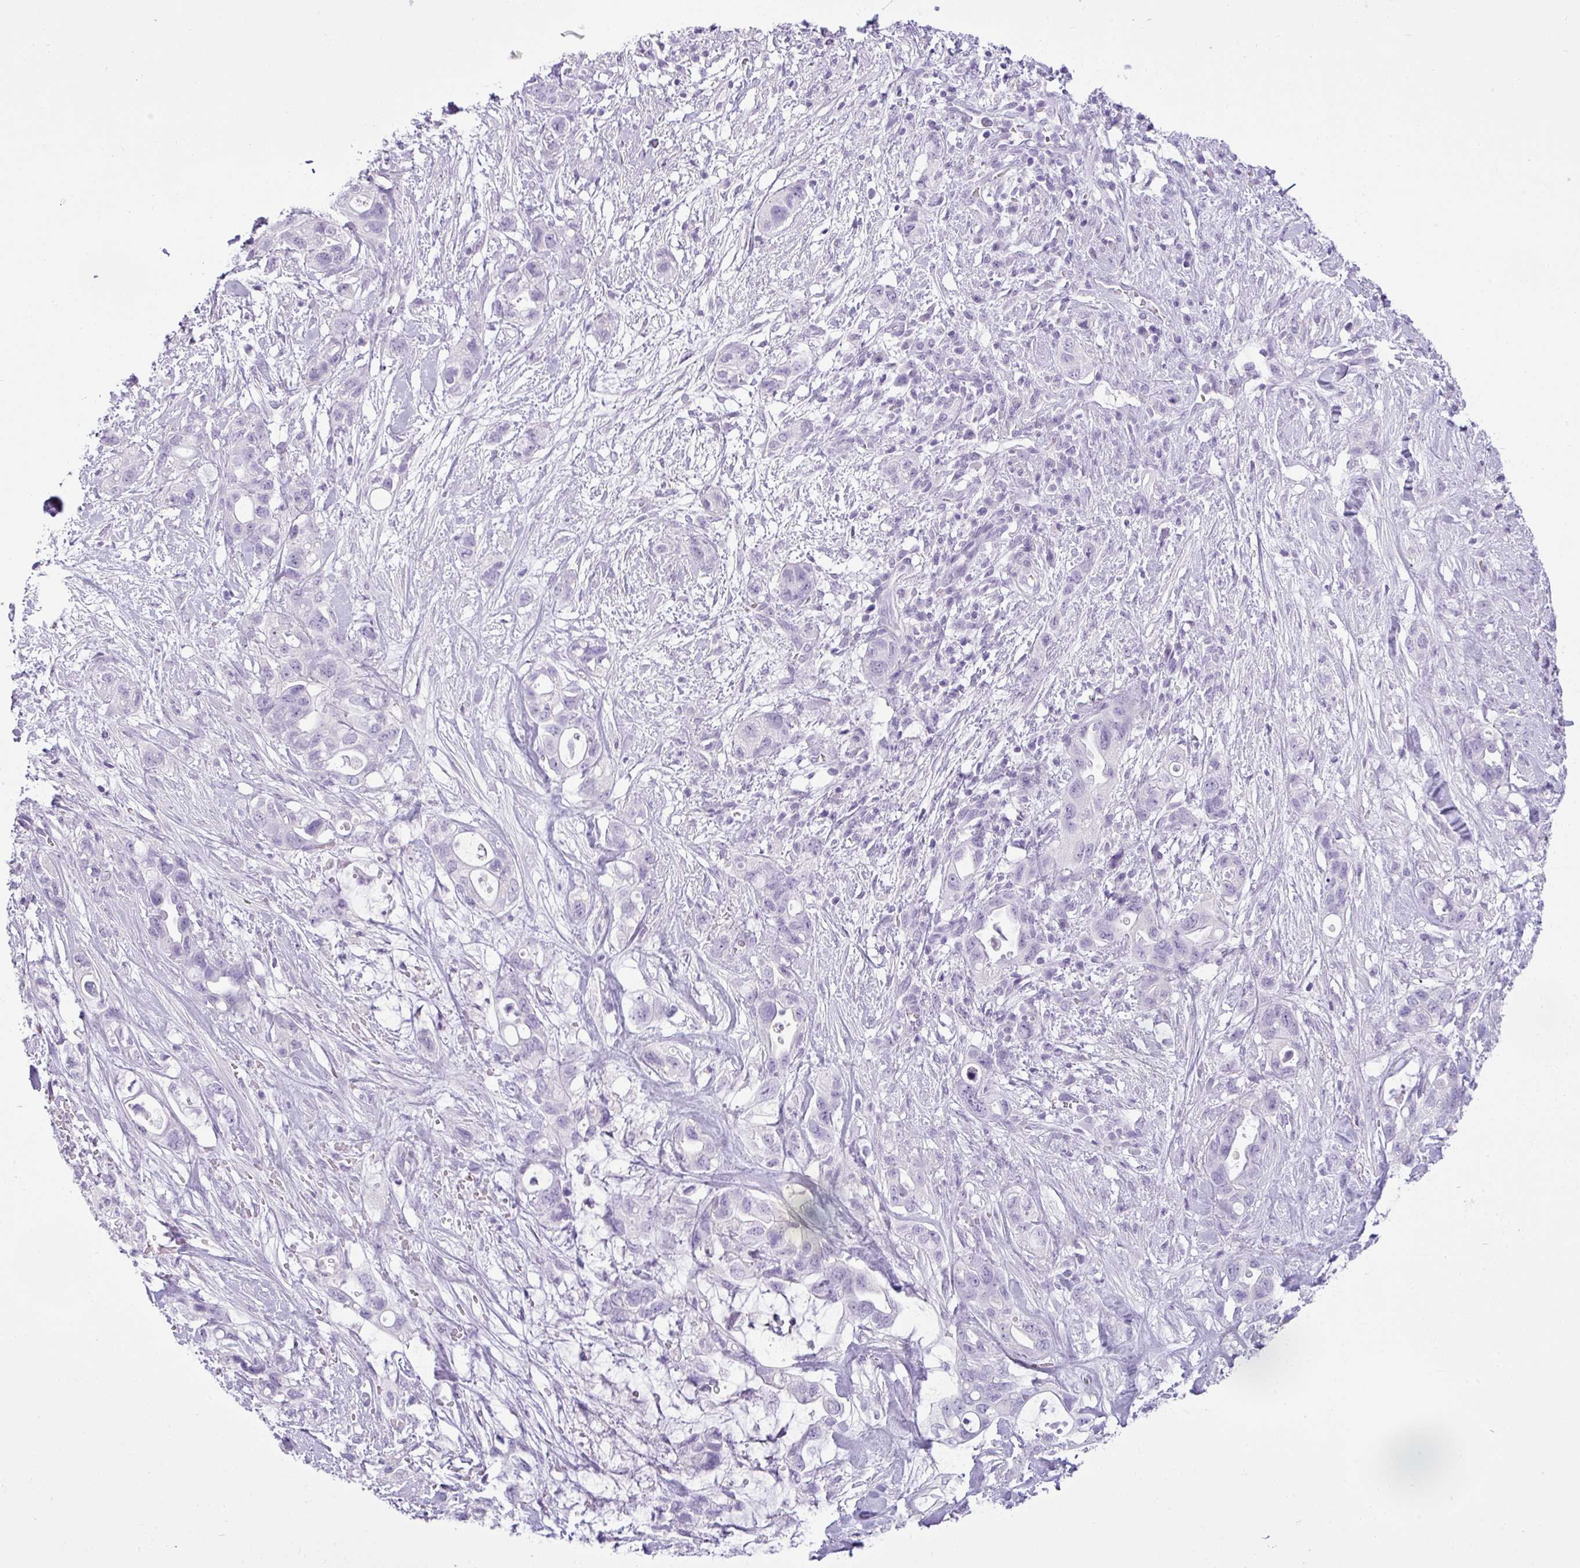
{"staining": {"intensity": "negative", "quantity": "none", "location": "none"}, "tissue": "pancreatic cancer", "cell_type": "Tumor cells", "image_type": "cancer", "snomed": [{"axis": "morphology", "description": "Adenocarcinoma, NOS"}, {"axis": "topography", "description": "Pancreas"}], "caption": "DAB (3,3'-diaminobenzidine) immunohistochemical staining of pancreatic adenocarcinoma reveals no significant staining in tumor cells.", "gene": "CDH16", "patient": {"sex": "female", "age": 72}}